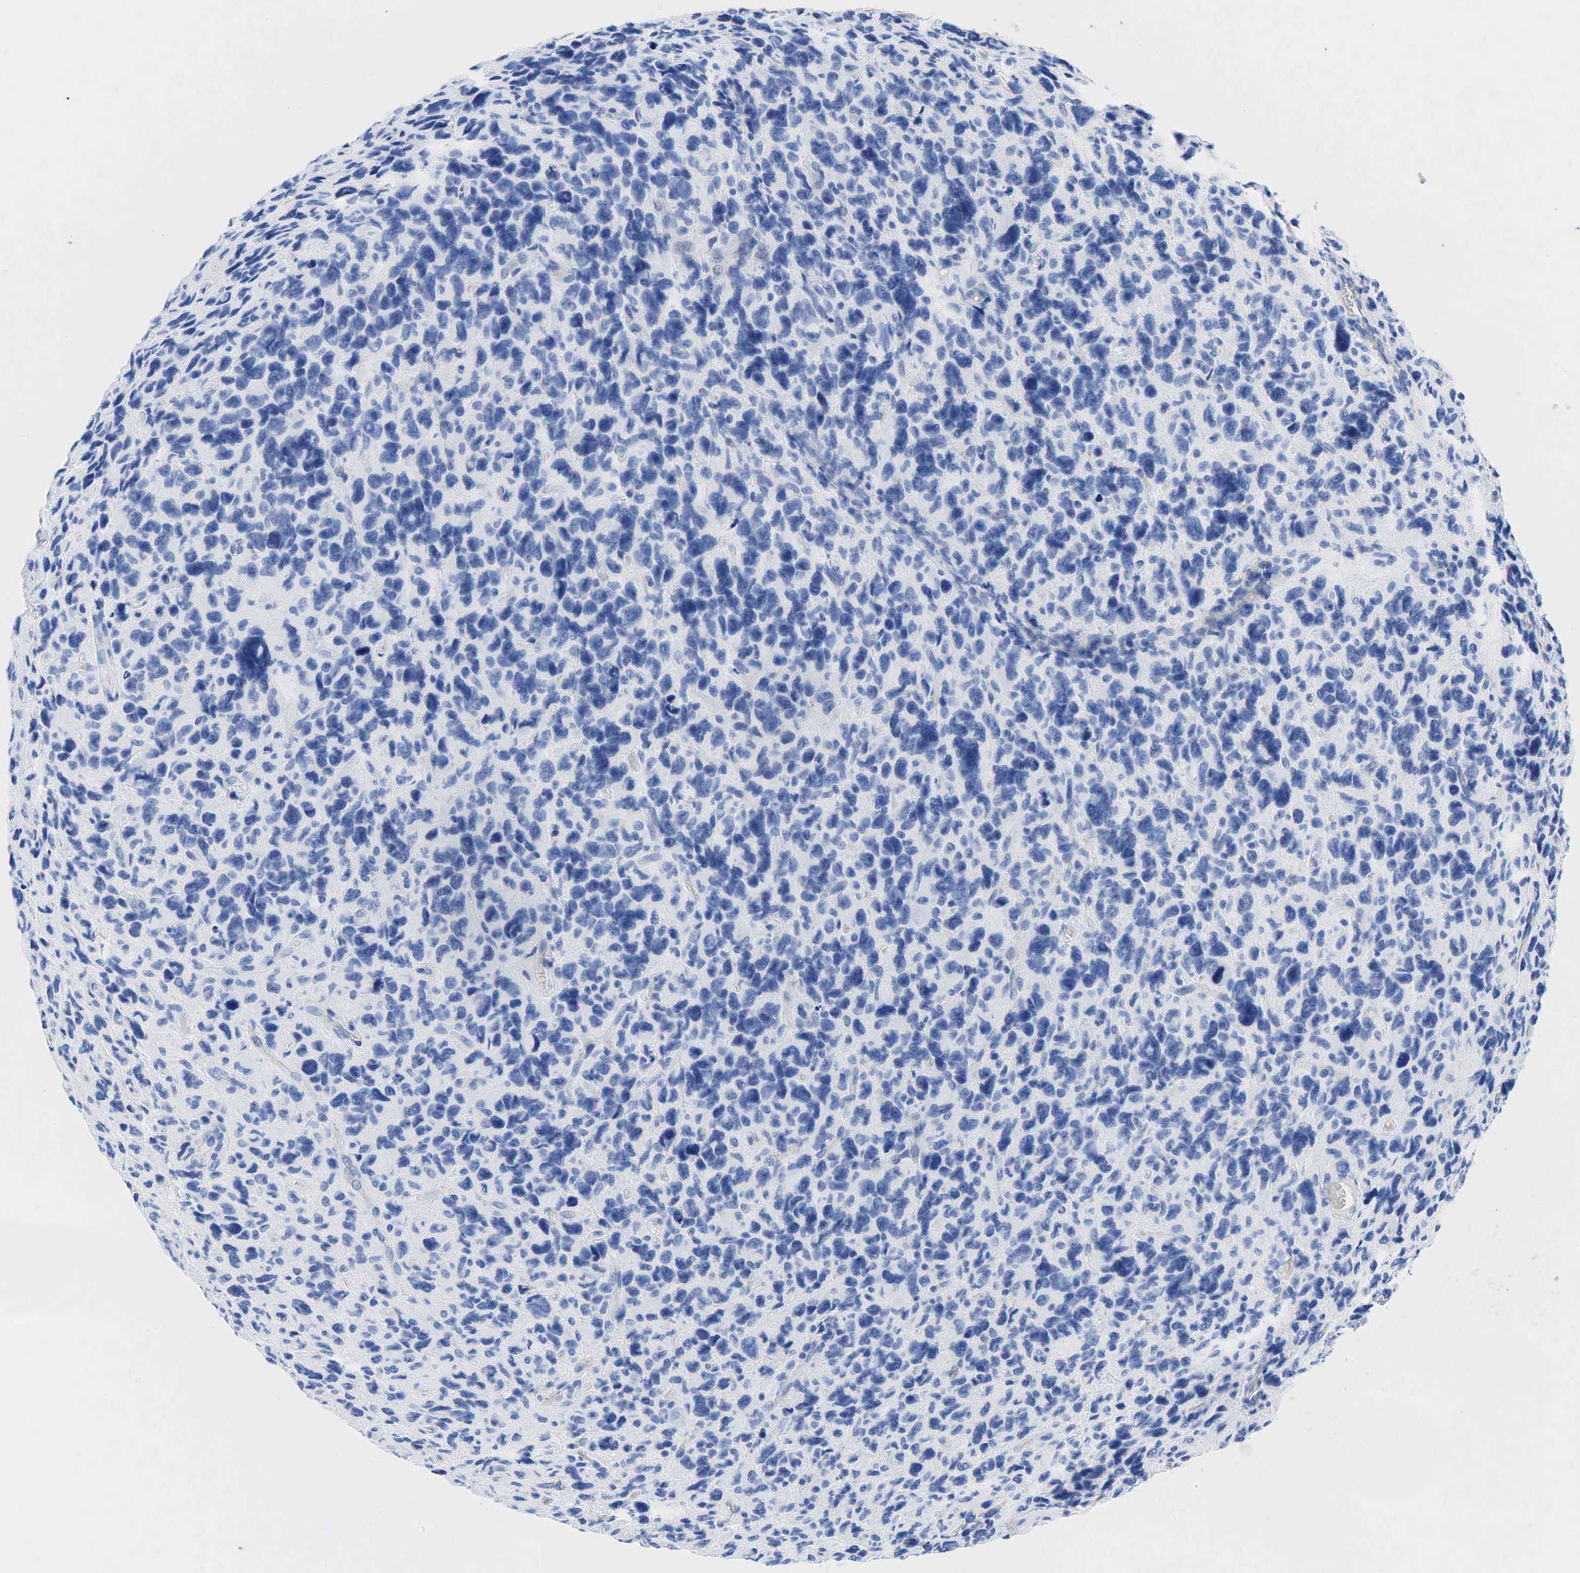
{"staining": {"intensity": "negative", "quantity": "none", "location": "none"}, "tissue": "glioma", "cell_type": "Tumor cells", "image_type": "cancer", "snomed": [{"axis": "morphology", "description": "Glioma, malignant, High grade"}, {"axis": "topography", "description": "Brain"}], "caption": "Immunohistochemistry of human glioma exhibits no expression in tumor cells.", "gene": "INHA", "patient": {"sex": "female", "age": 60}}